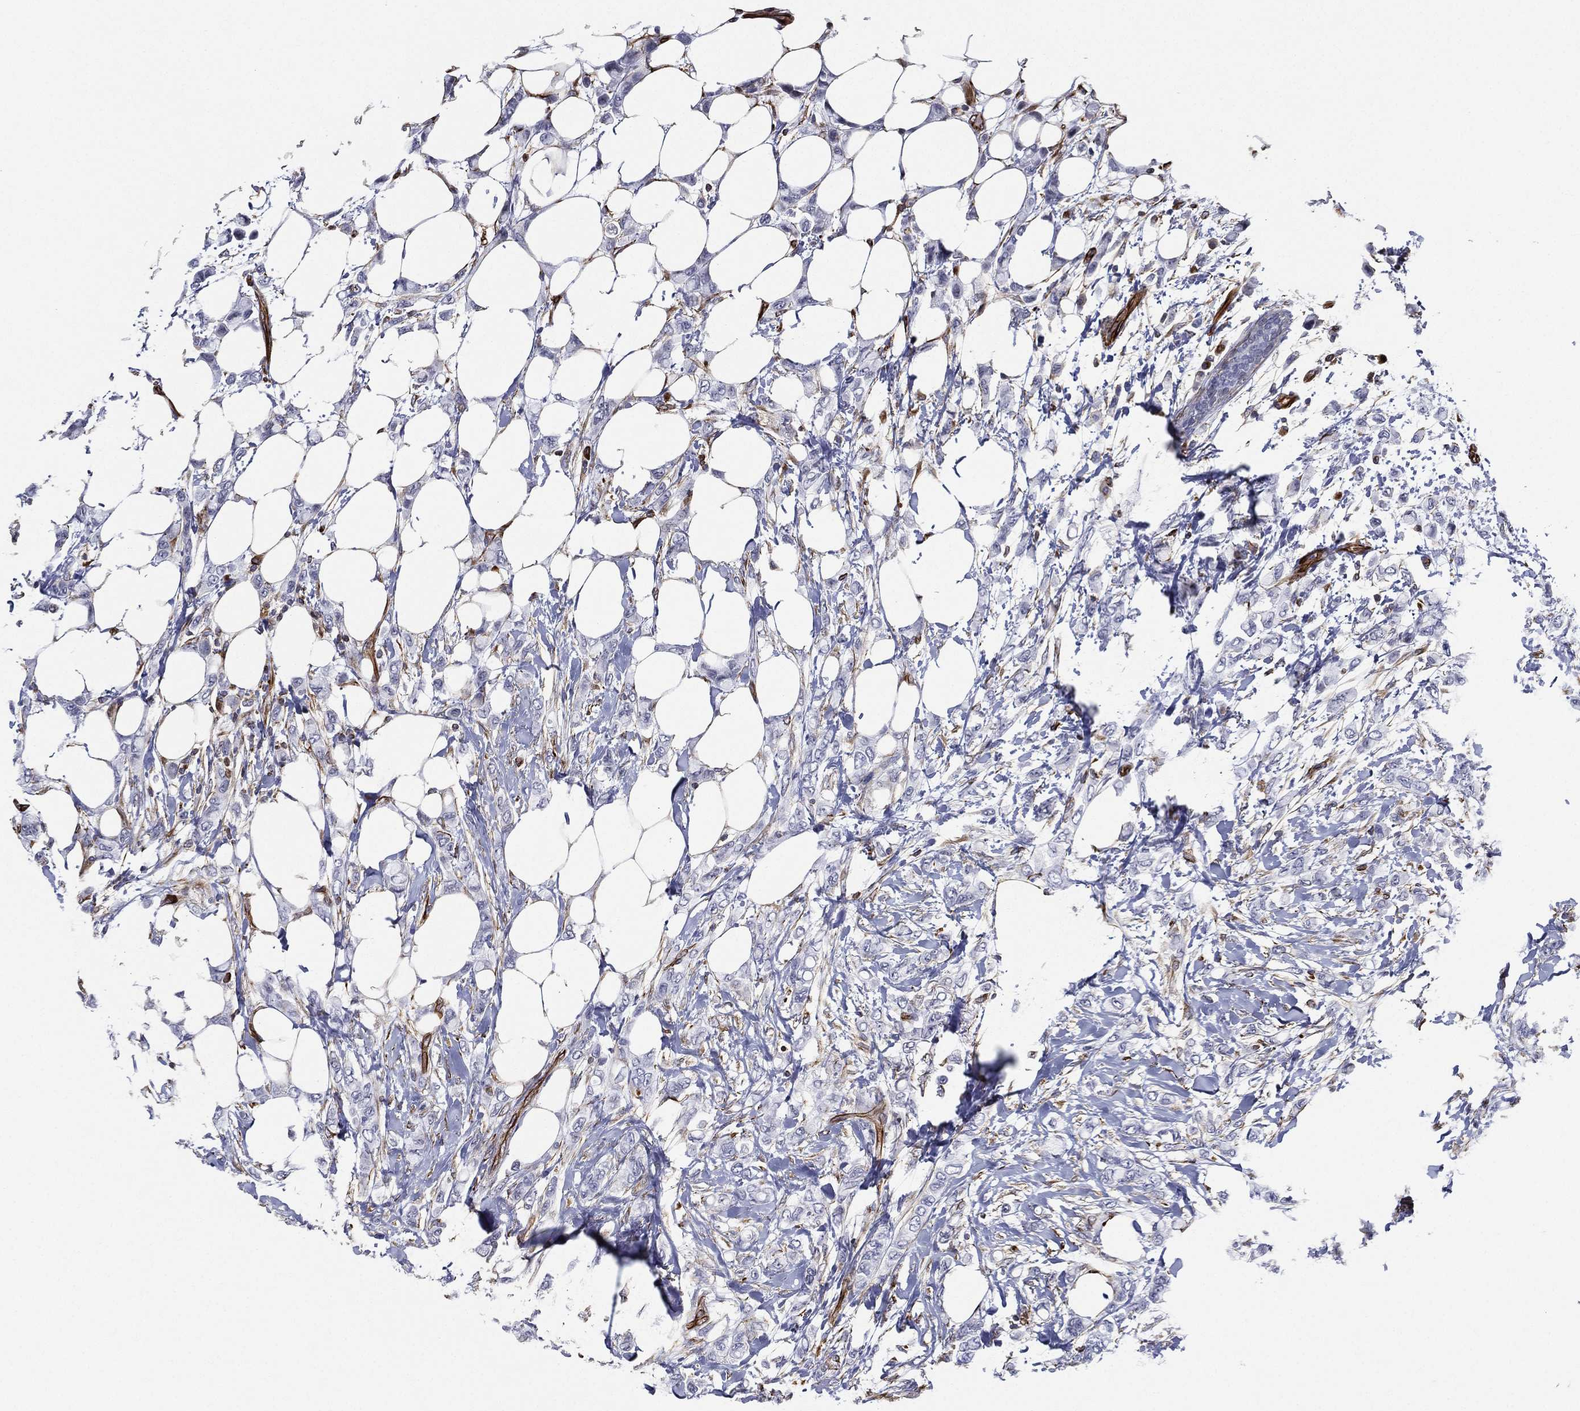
{"staining": {"intensity": "negative", "quantity": "none", "location": "none"}, "tissue": "breast cancer", "cell_type": "Tumor cells", "image_type": "cancer", "snomed": [{"axis": "morphology", "description": "Lobular carcinoma"}, {"axis": "topography", "description": "Breast"}], "caption": "Protein analysis of lobular carcinoma (breast) displays no significant staining in tumor cells.", "gene": "MAS1", "patient": {"sex": "female", "age": 66}}